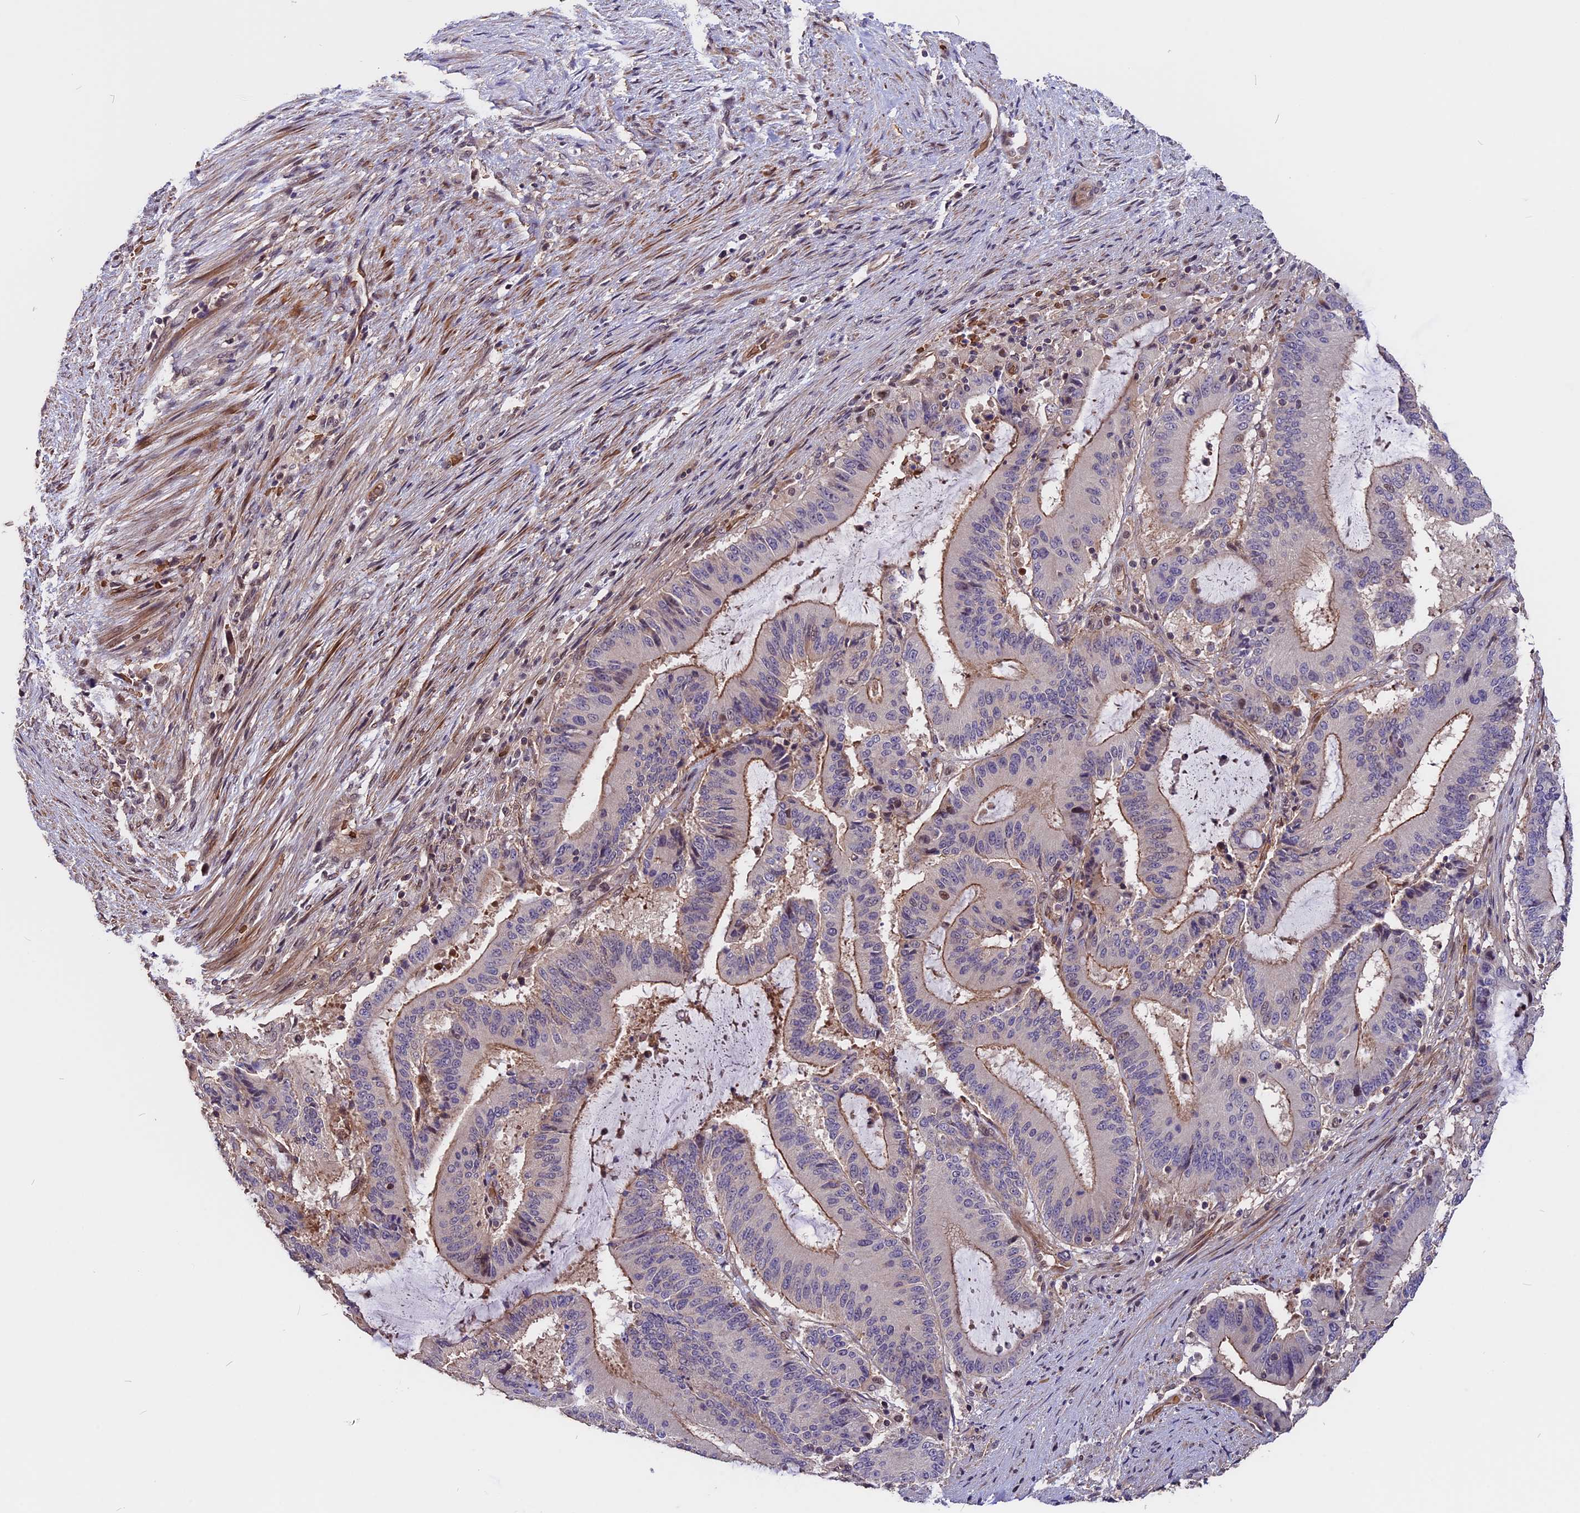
{"staining": {"intensity": "moderate", "quantity": "25%-75%", "location": "cytoplasmic/membranous"}, "tissue": "liver cancer", "cell_type": "Tumor cells", "image_type": "cancer", "snomed": [{"axis": "morphology", "description": "Normal tissue, NOS"}, {"axis": "morphology", "description": "Cholangiocarcinoma"}, {"axis": "topography", "description": "Liver"}, {"axis": "topography", "description": "Peripheral nerve tissue"}], "caption": "IHC histopathology image of neoplastic tissue: liver cancer (cholangiocarcinoma) stained using IHC exhibits medium levels of moderate protein expression localized specifically in the cytoplasmic/membranous of tumor cells, appearing as a cytoplasmic/membranous brown color.", "gene": "ZC3H10", "patient": {"sex": "female", "age": 73}}